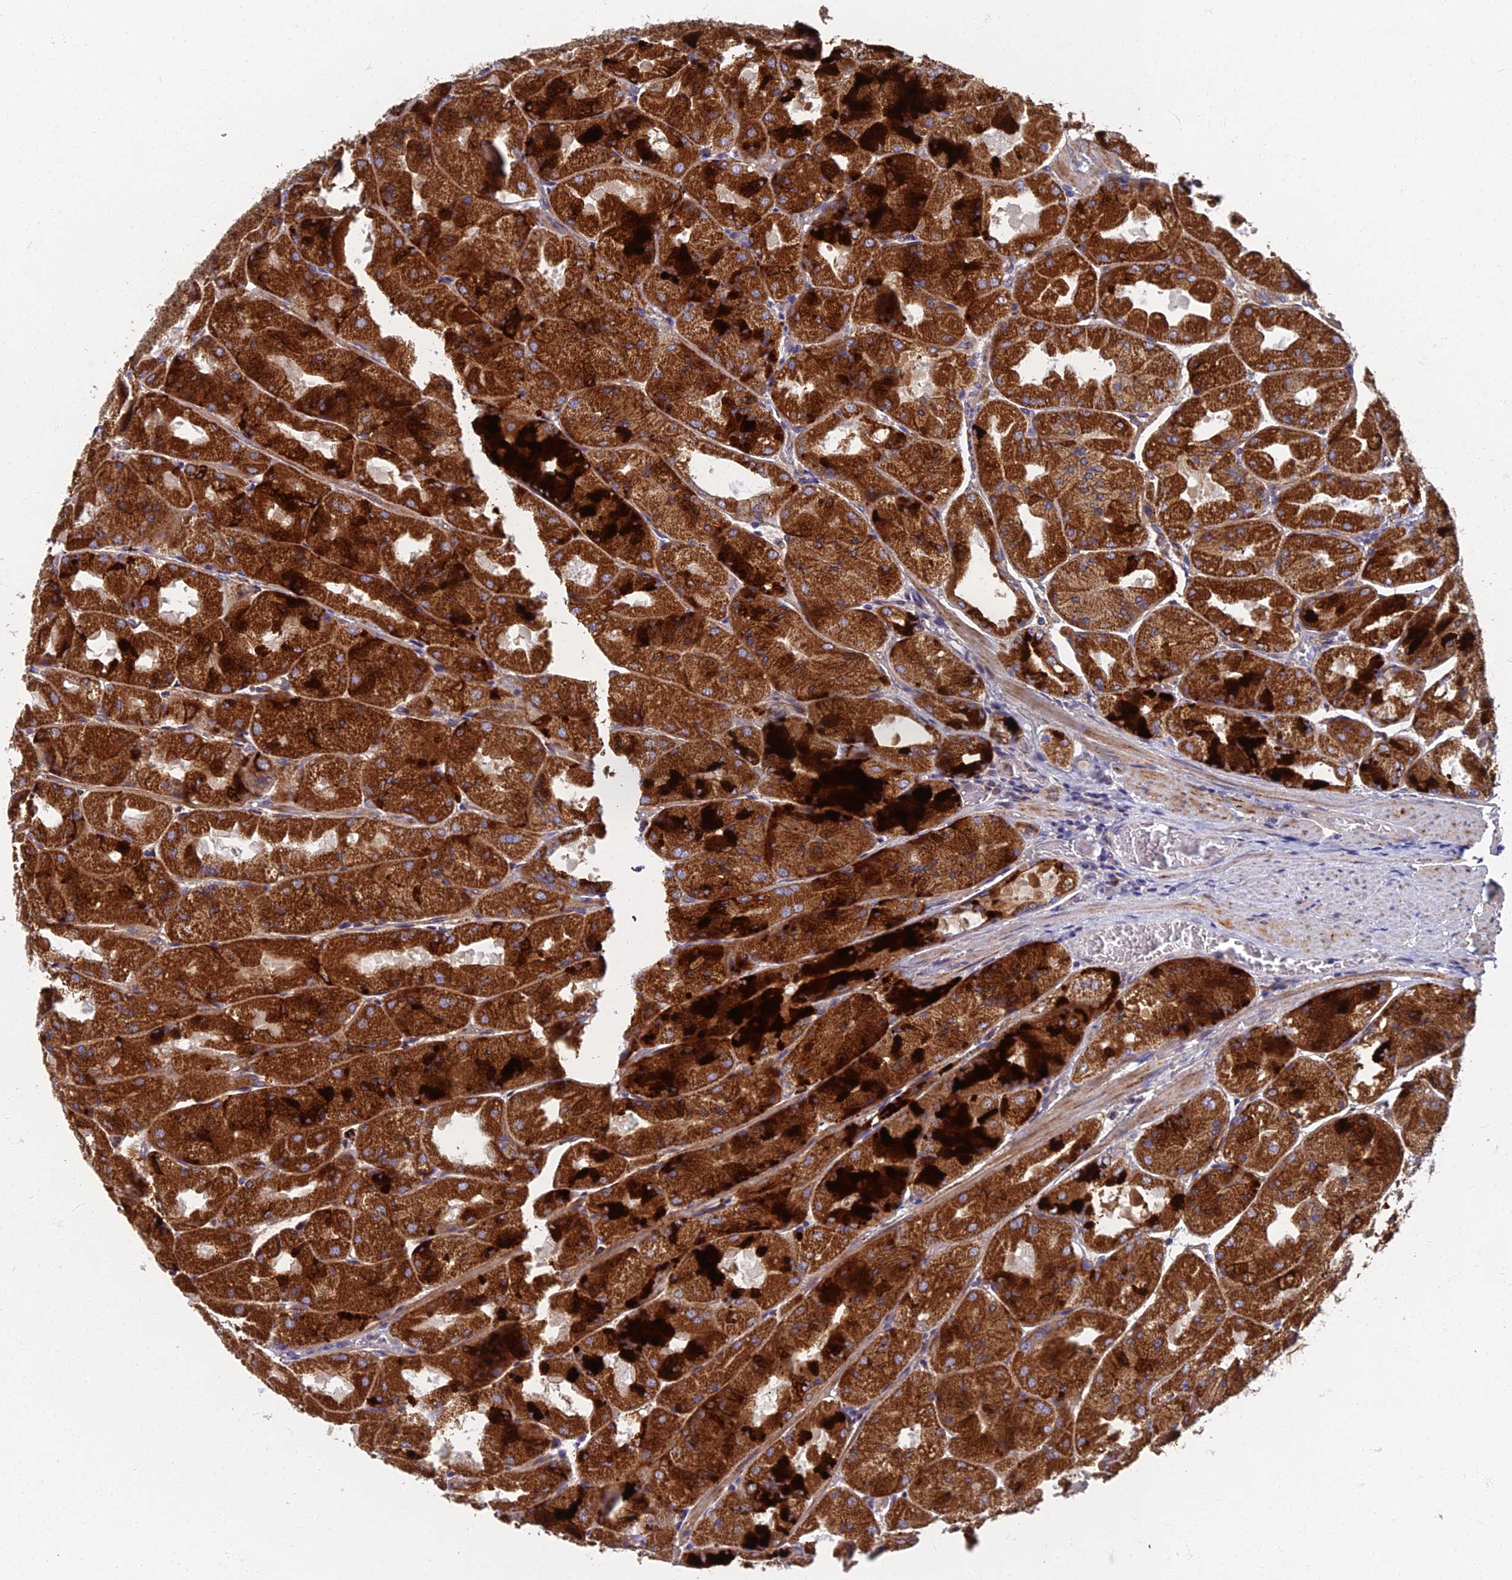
{"staining": {"intensity": "strong", "quantity": ">75%", "location": "cytoplasmic/membranous"}, "tissue": "stomach", "cell_type": "Glandular cells", "image_type": "normal", "snomed": [{"axis": "morphology", "description": "Normal tissue, NOS"}, {"axis": "topography", "description": "Stomach"}], "caption": "A brown stain shows strong cytoplasmic/membranous expression of a protein in glandular cells of normal human stomach.", "gene": "RNASEK", "patient": {"sex": "female", "age": 61}}